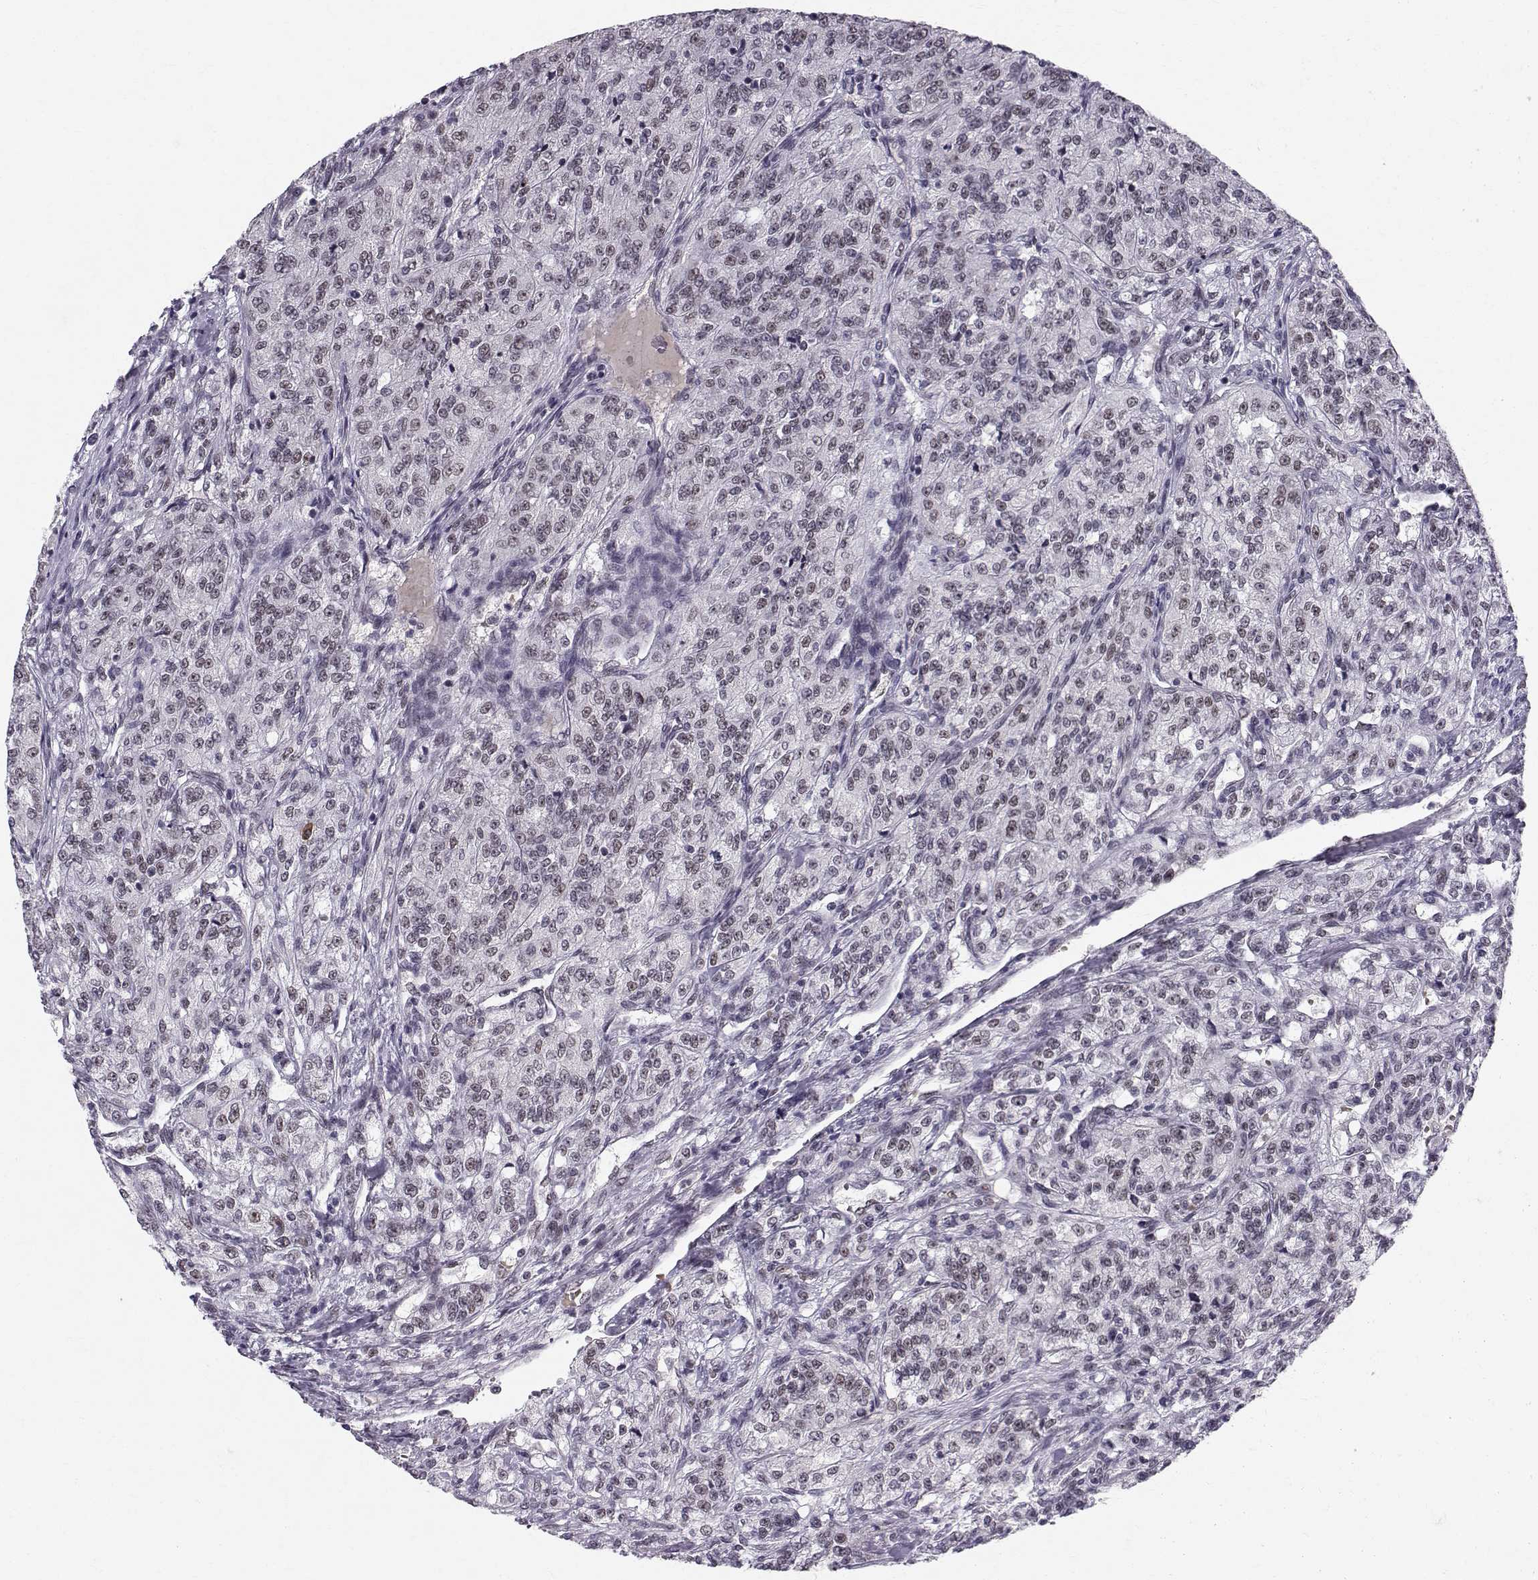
{"staining": {"intensity": "negative", "quantity": "none", "location": "none"}, "tissue": "renal cancer", "cell_type": "Tumor cells", "image_type": "cancer", "snomed": [{"axis": "morphology", "description": "Adenocarcinoma, NOS"}, {"axis": "topography", "description": "Kidney"}], "caption": "This photomicrograph is of renal adenocarcinoma stained with IHC to label a protein in brown with the nuclei are counter-stained blue. There is no positivity in tumor cells. (DAB IHC, high magnification).", "gene": "RPP38", "patient": {"sex": "female", "age": 63}}